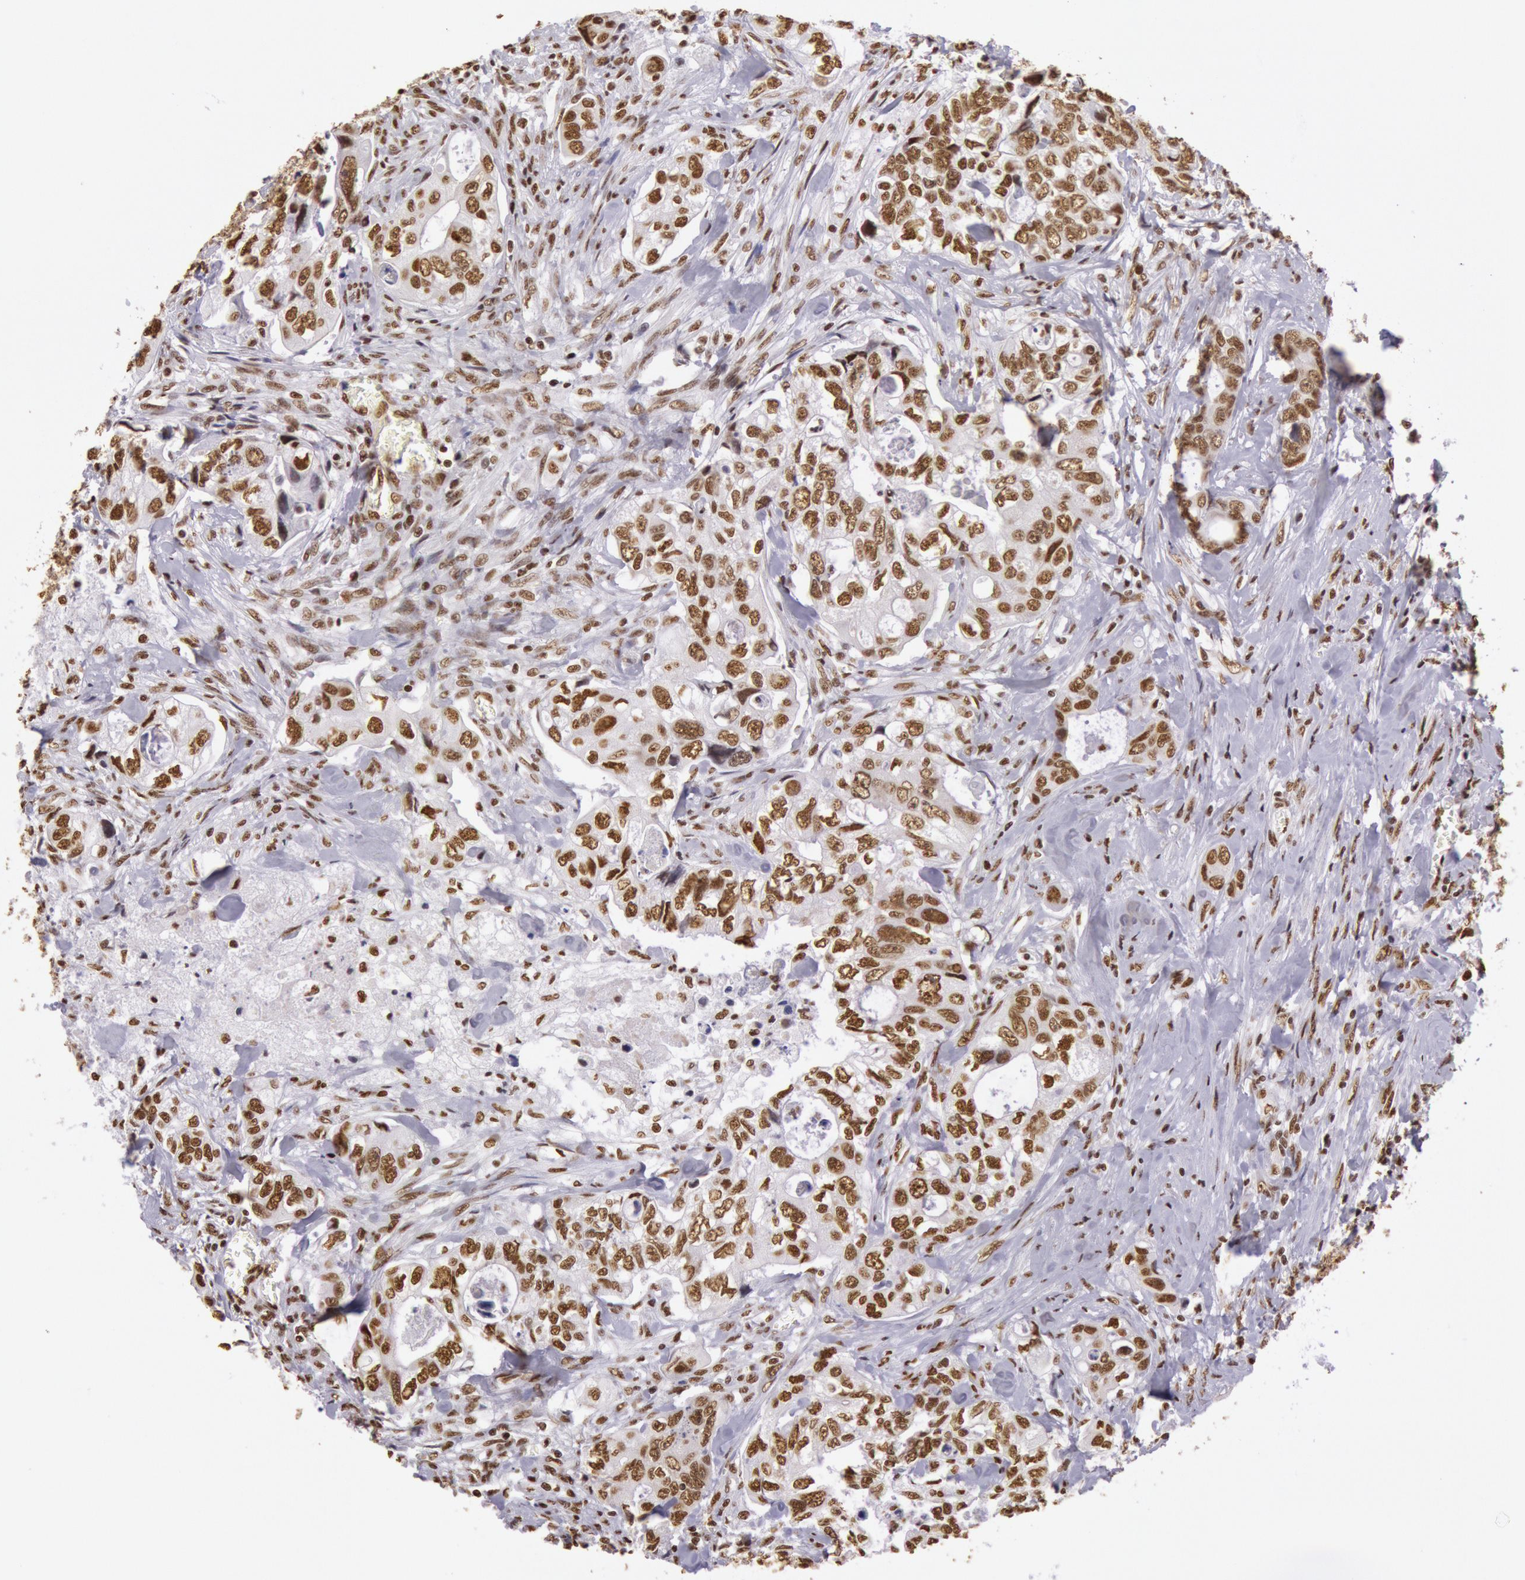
{"staining": {"intensity": "moderate", "quantity": ">75%", "location": "nuclear"}, "tissue": "colorectal cancer", "cell_type": "Tumor cells", "image_type": "cancer", "snomed": [{"axis": "morphology", "description": "Adenocarcinoma, NOS"}, {"axis": "topography", "description": "Rectum"}], "caption": "Adenocarcinoma (colorectal) stained for a protein (brown) demonstrates moderate nuclear positive positivity in about >75% of tumor cells.", "gene": "HNRNPH2", "patient": {"sex": "female", "age": 57}}